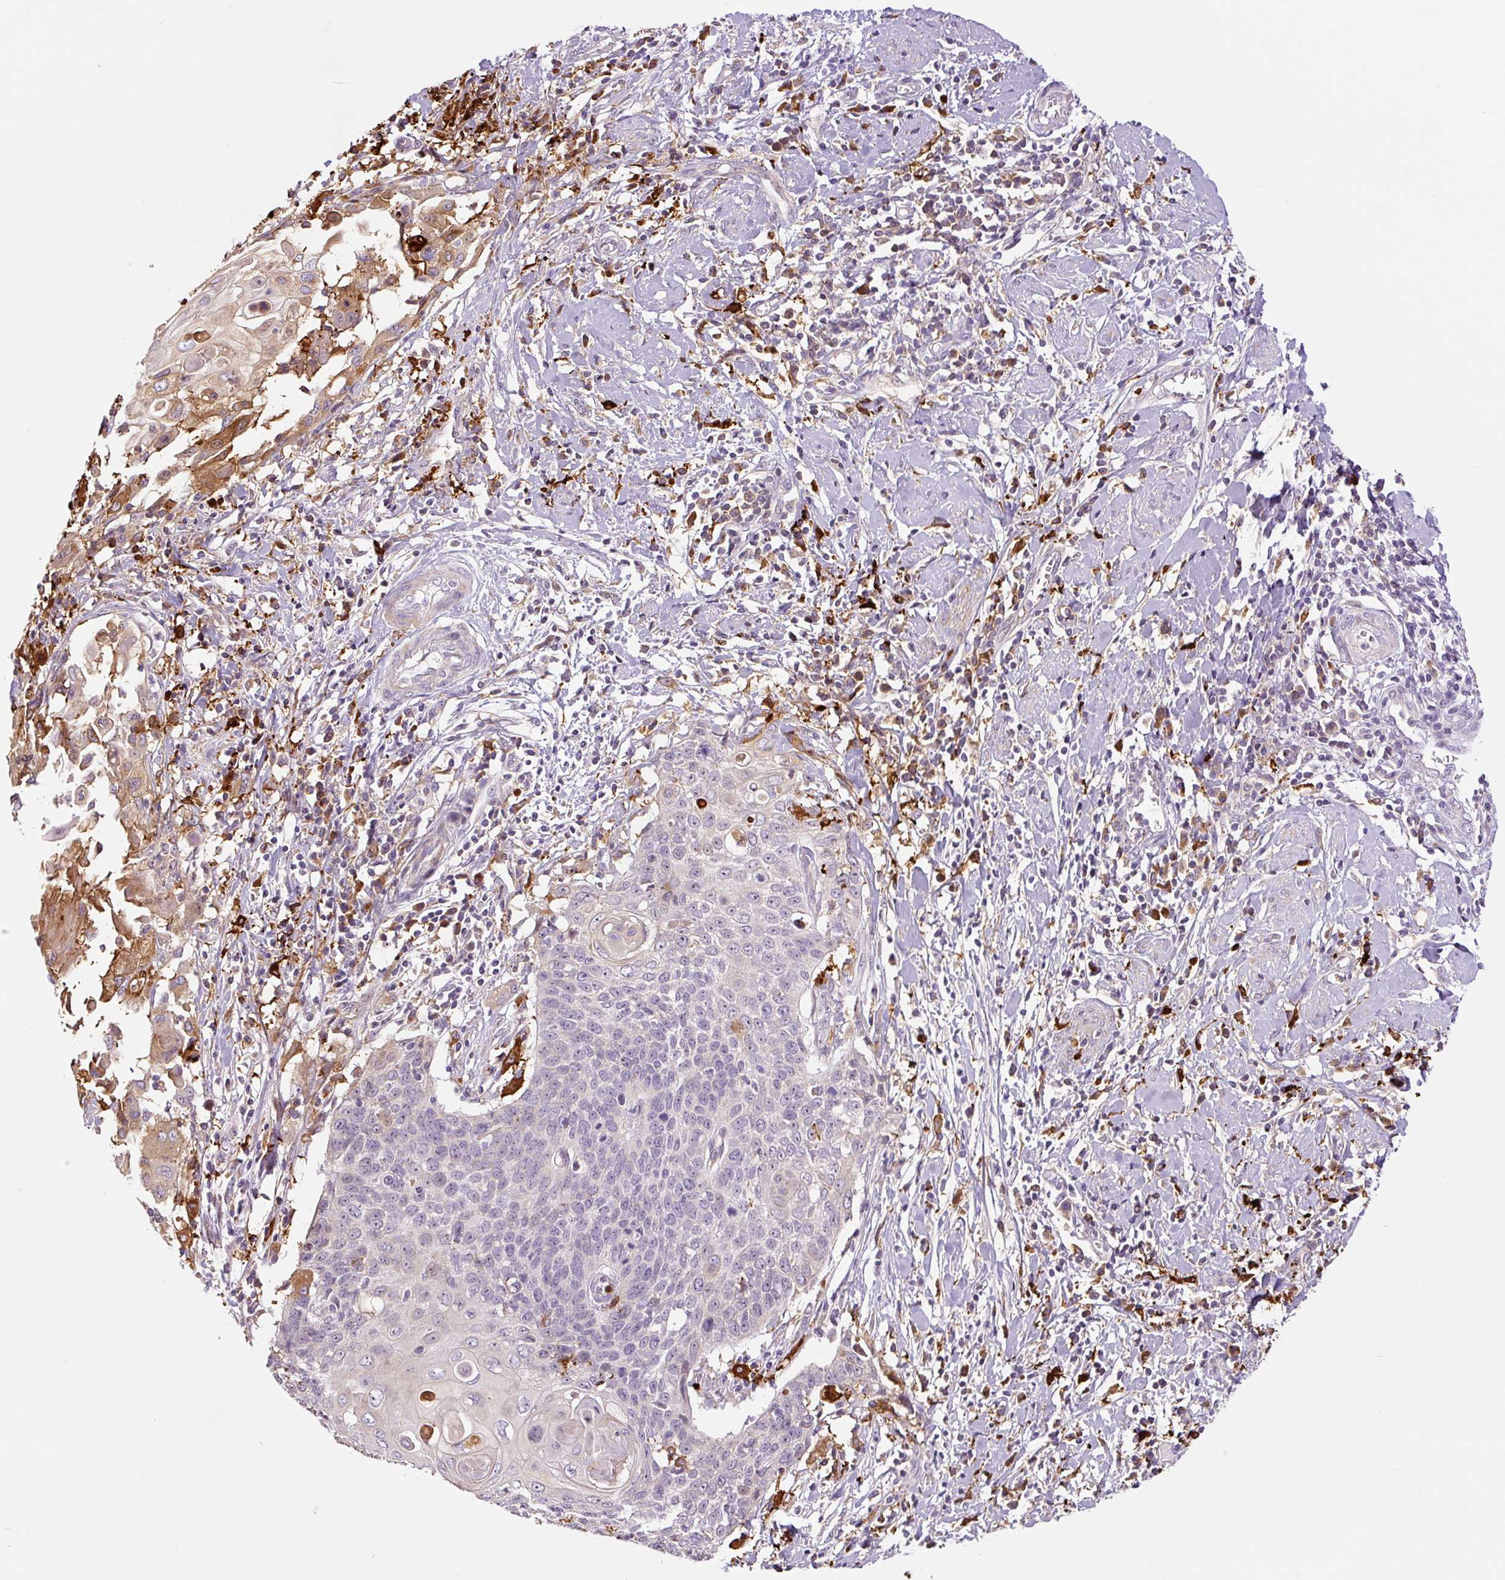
{"staining": {"intensity": "negative", "quantity": "none", "location": "none"}, "tissue": "cervical cancer", "cell_type": "Tumor cells", "image_type": "cancer", "snomed": [{"axis": "morphology", "description": "Squamous cell carcinoma, NOS"}, {"axis": "topography", "description": "Cervix"}], "caption": "High power microscopy image of an immunohistochemistry (IHC) image of cervical squamous cell carcinoma, revealing no significant staining in tumor cells.", "gene": "FUT10", "patient": {"sex": "female", "age": 39}}